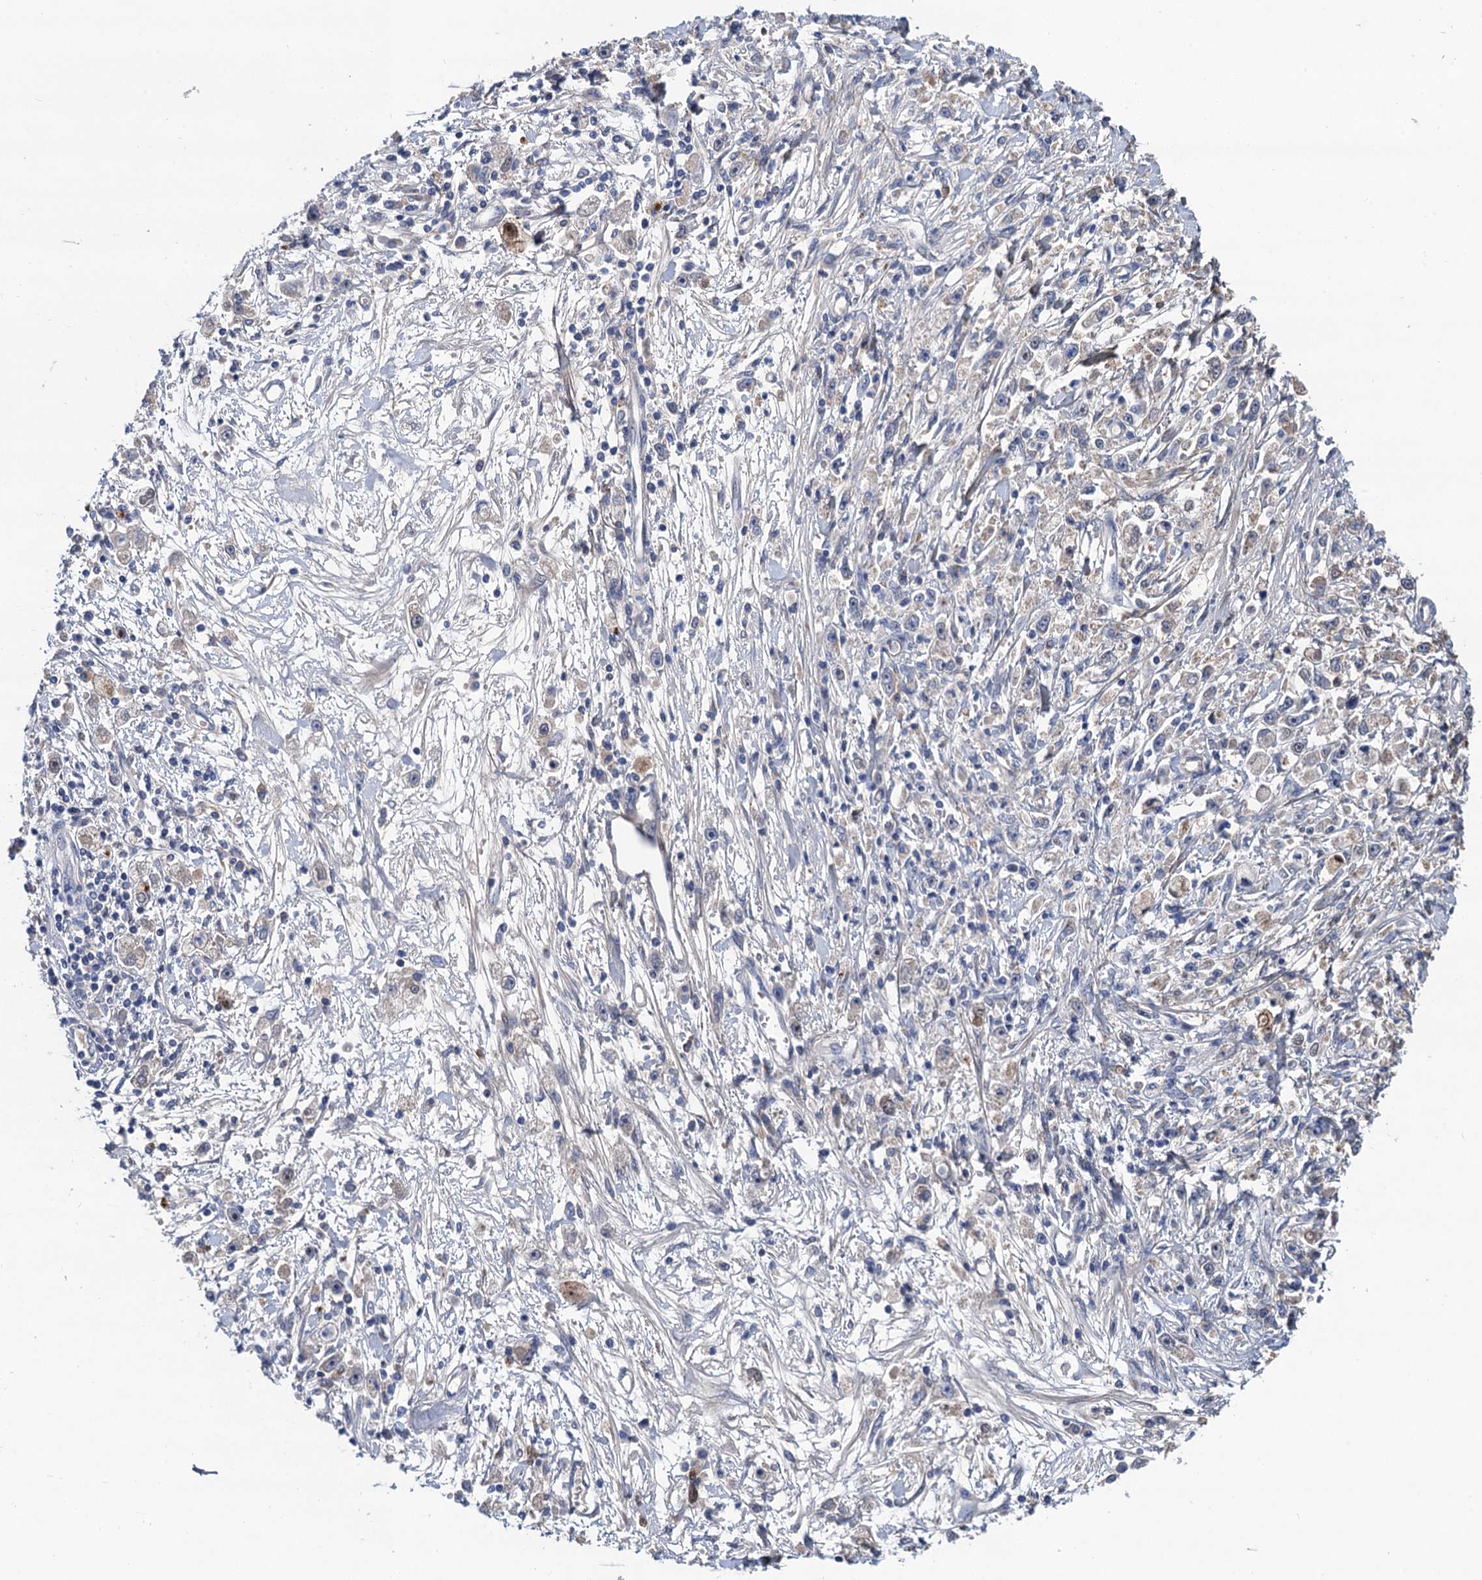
{"staining": {"intensity": "negative", "quantity": "none", "location": "none"}, "tissue": "stomach cancer", "cell_type": "Tumor cells", "image_type": "cancer", "snomed": [{"axis": "morphology", "description": "Adenocarcinoma, NOS"}, {"axis": "topography", "description": "Stomach"}], "caption": "Tumor cells show no significant protein expression in adenocarcinoma (stomach).", "gene": "TRAF7", "patient": {"sex": "female", "age": 59}}